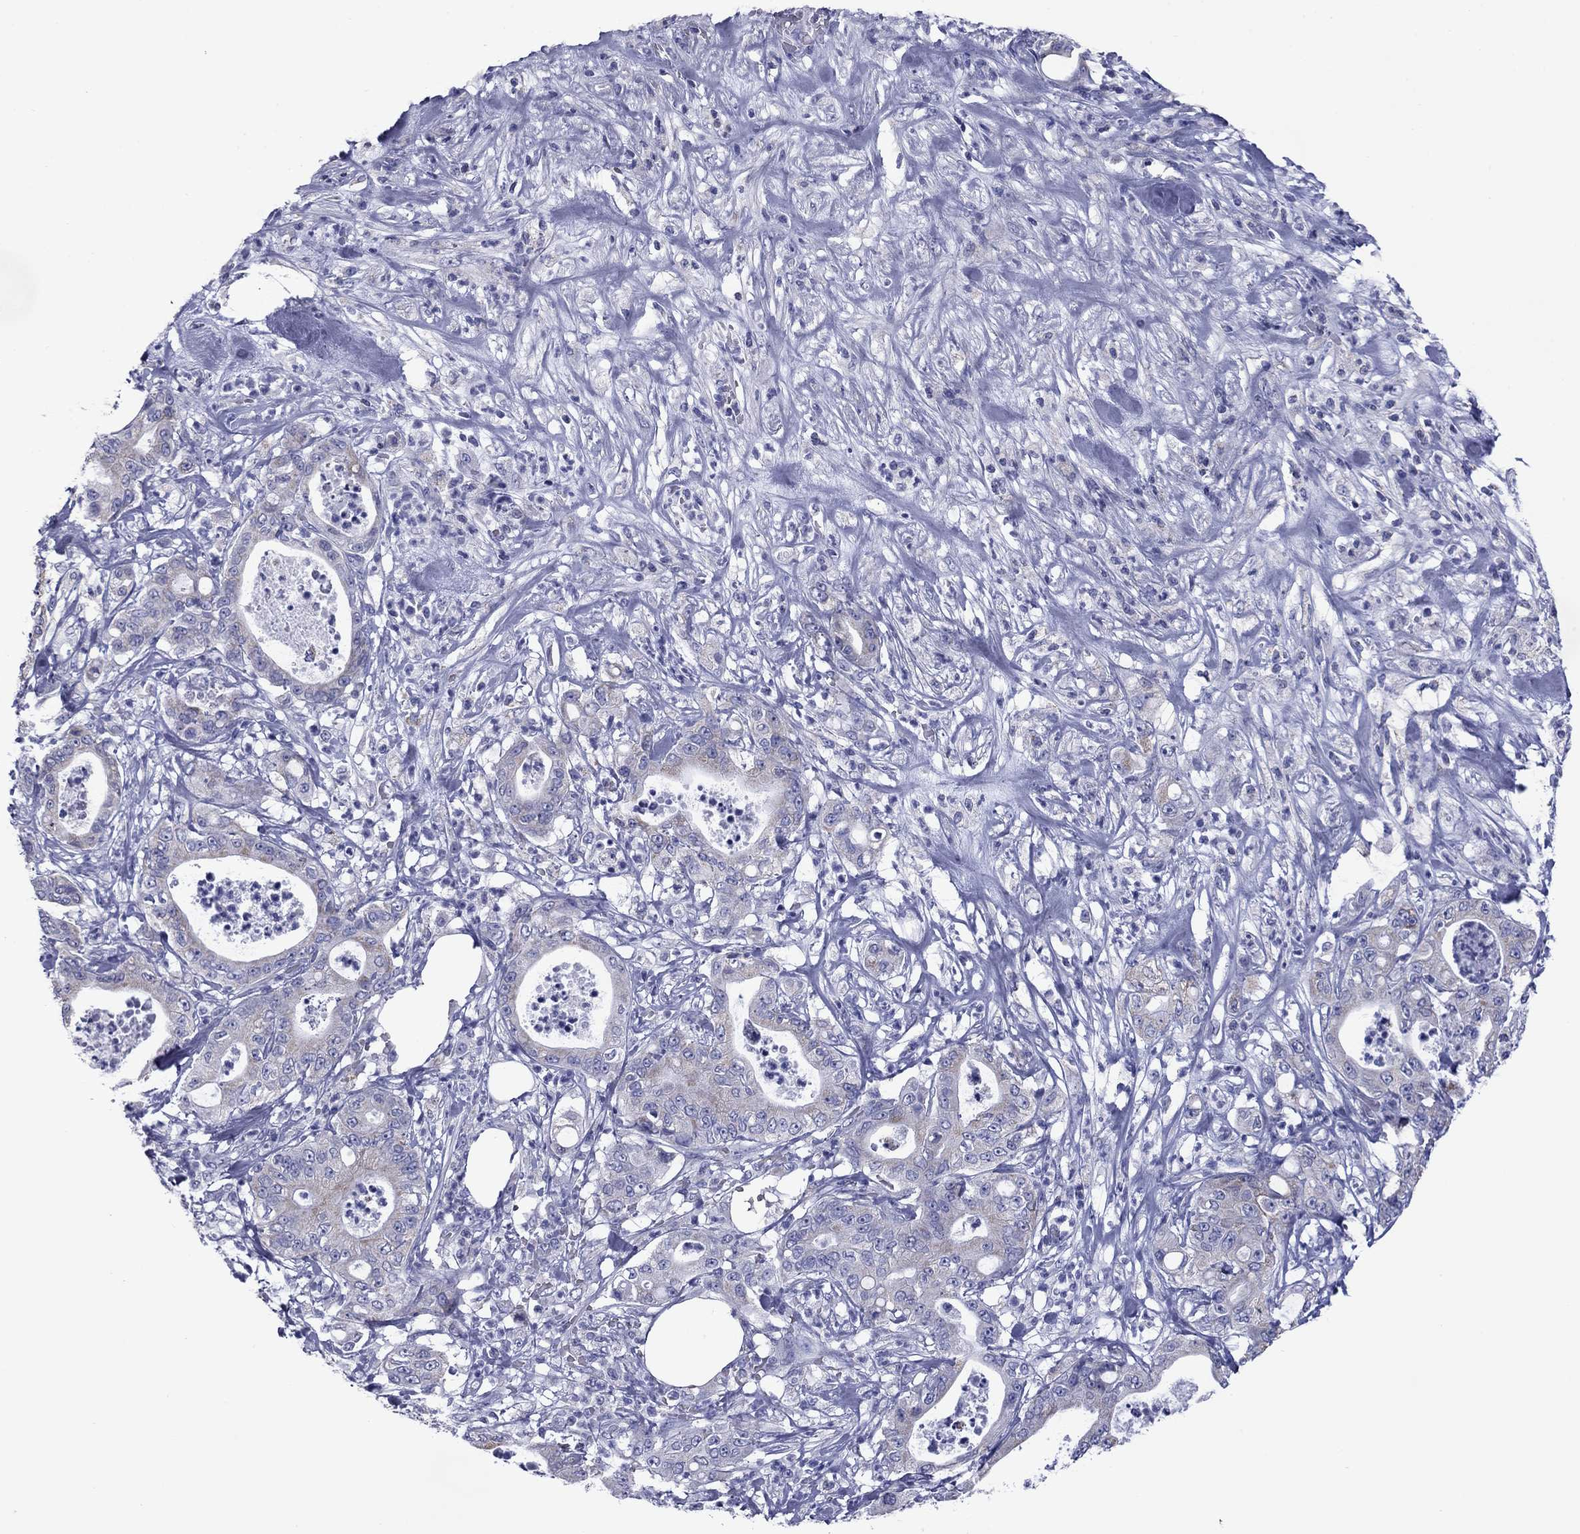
{"staining": {"intensity": "negative", "quantity": "none", "location": "none"}, "tissue": "pancreatic cancer", "cell_type": "Tumor cells", "image_type": "cancer", "snomed": [{"axis": "morphology", "description": "Adenocarcinoma, NOS"}, {"axis": "topography", "description": "Pancreas"}], "caption": "Human pancreatic cancer (adenocarcinoma) stained for a protein using immunohistochemistry (IHC) shows no staining in tumor cells.", "gene": "ACADSB", "patient": {"sex": "male", "age": 71}}